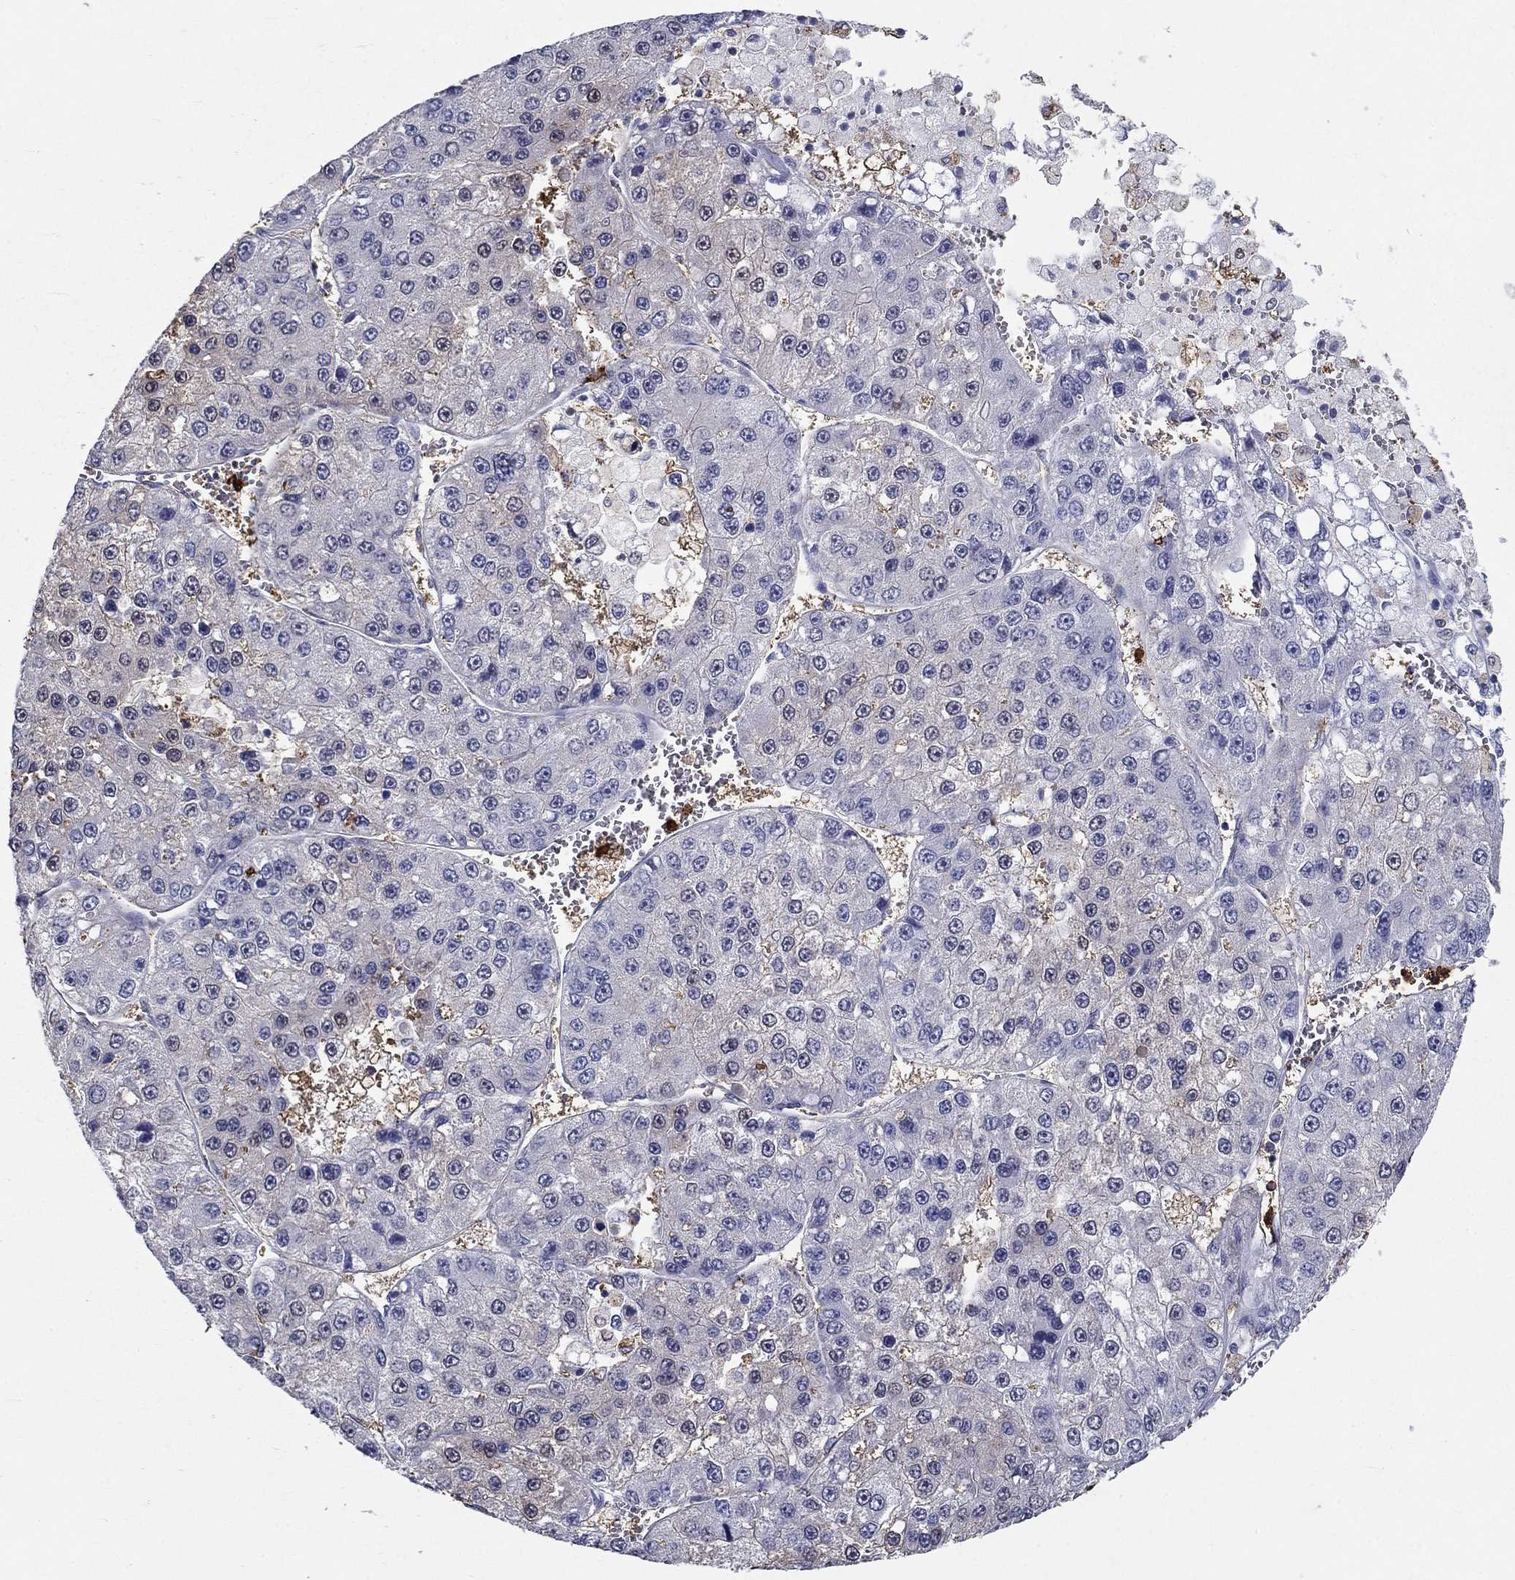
{"staining": {"intensity": "negative", "quantity": "none", "location": "none"}, "tissue": "liver cancer", "cell_type": "Tumor cells", "image_type": "cancer", "snomed": [{"axis": "morphology", "description": "Carcinoma, Hepatocellular, NOS"}, {"axis": "topography", "description": "Liver"}], "caption": "Immunohistochemistry micrograph of human liver cancer stained for a protein (brown), which demonstrates no expression in tumor cells.", "gene": "IGSF8", "patient": {"sex": "female", "age": 73}}